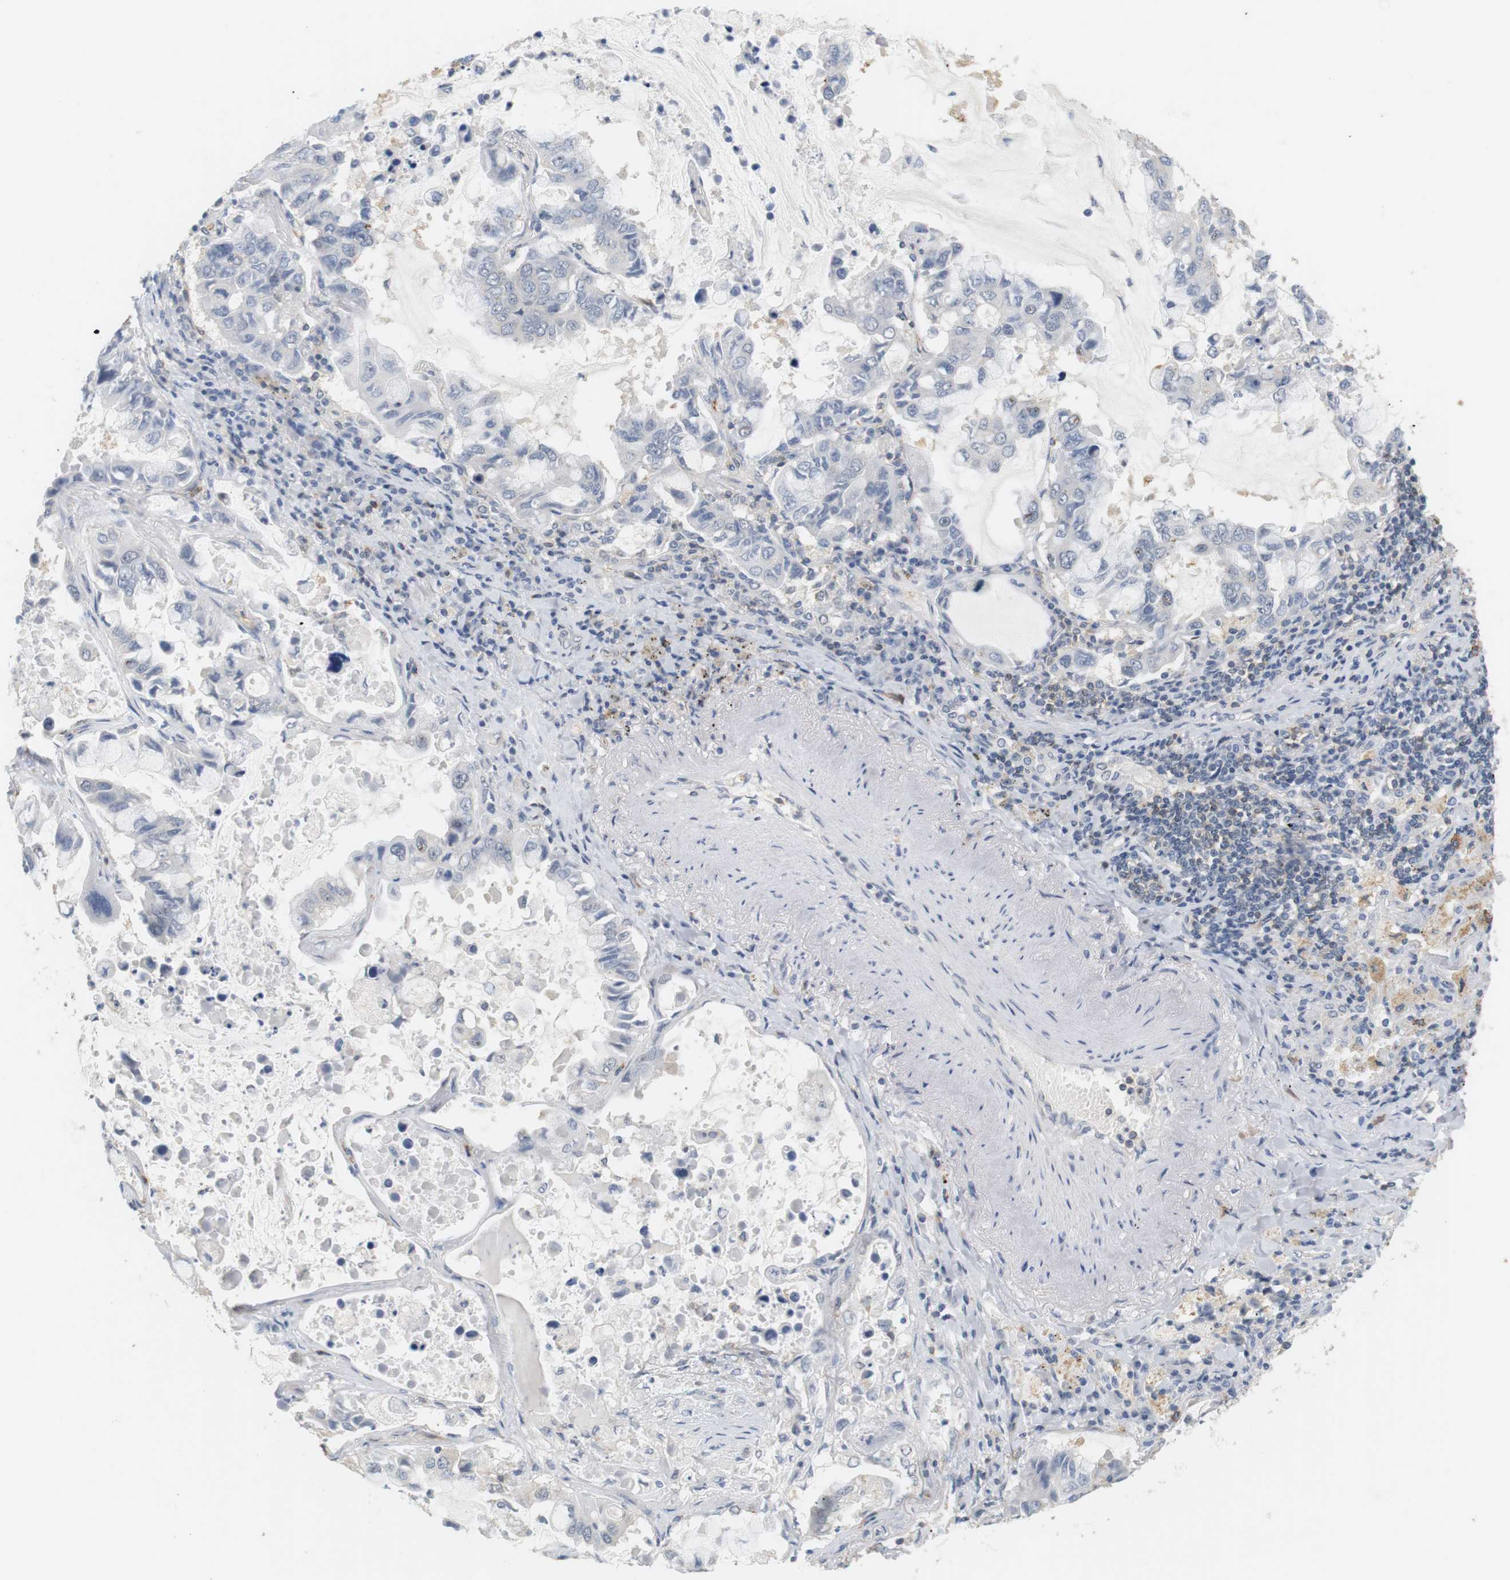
{"staining": {"intensity": "negative", "quantity": "none", "location": "none"}, "tissue": "lung cancer", "cell_type": "Tumor cells", "image_type": "cancer", "snomed": [{"axis": "morphology", "description": "Adenocarcinoma, NOS"}, {"axis": "topography", "description": "Lung"}], "caption": "Immunohistochemistry (IHC) of human lung adenocarcinoma exhibits no expression in tumor cells. (DAB (3,3'-diaminobenzidine) immunohistochemistry visualized using brightfield microscopy, high magnification).", "gene": "OSR1", "patient": {"sex": "male", "age": 64}}